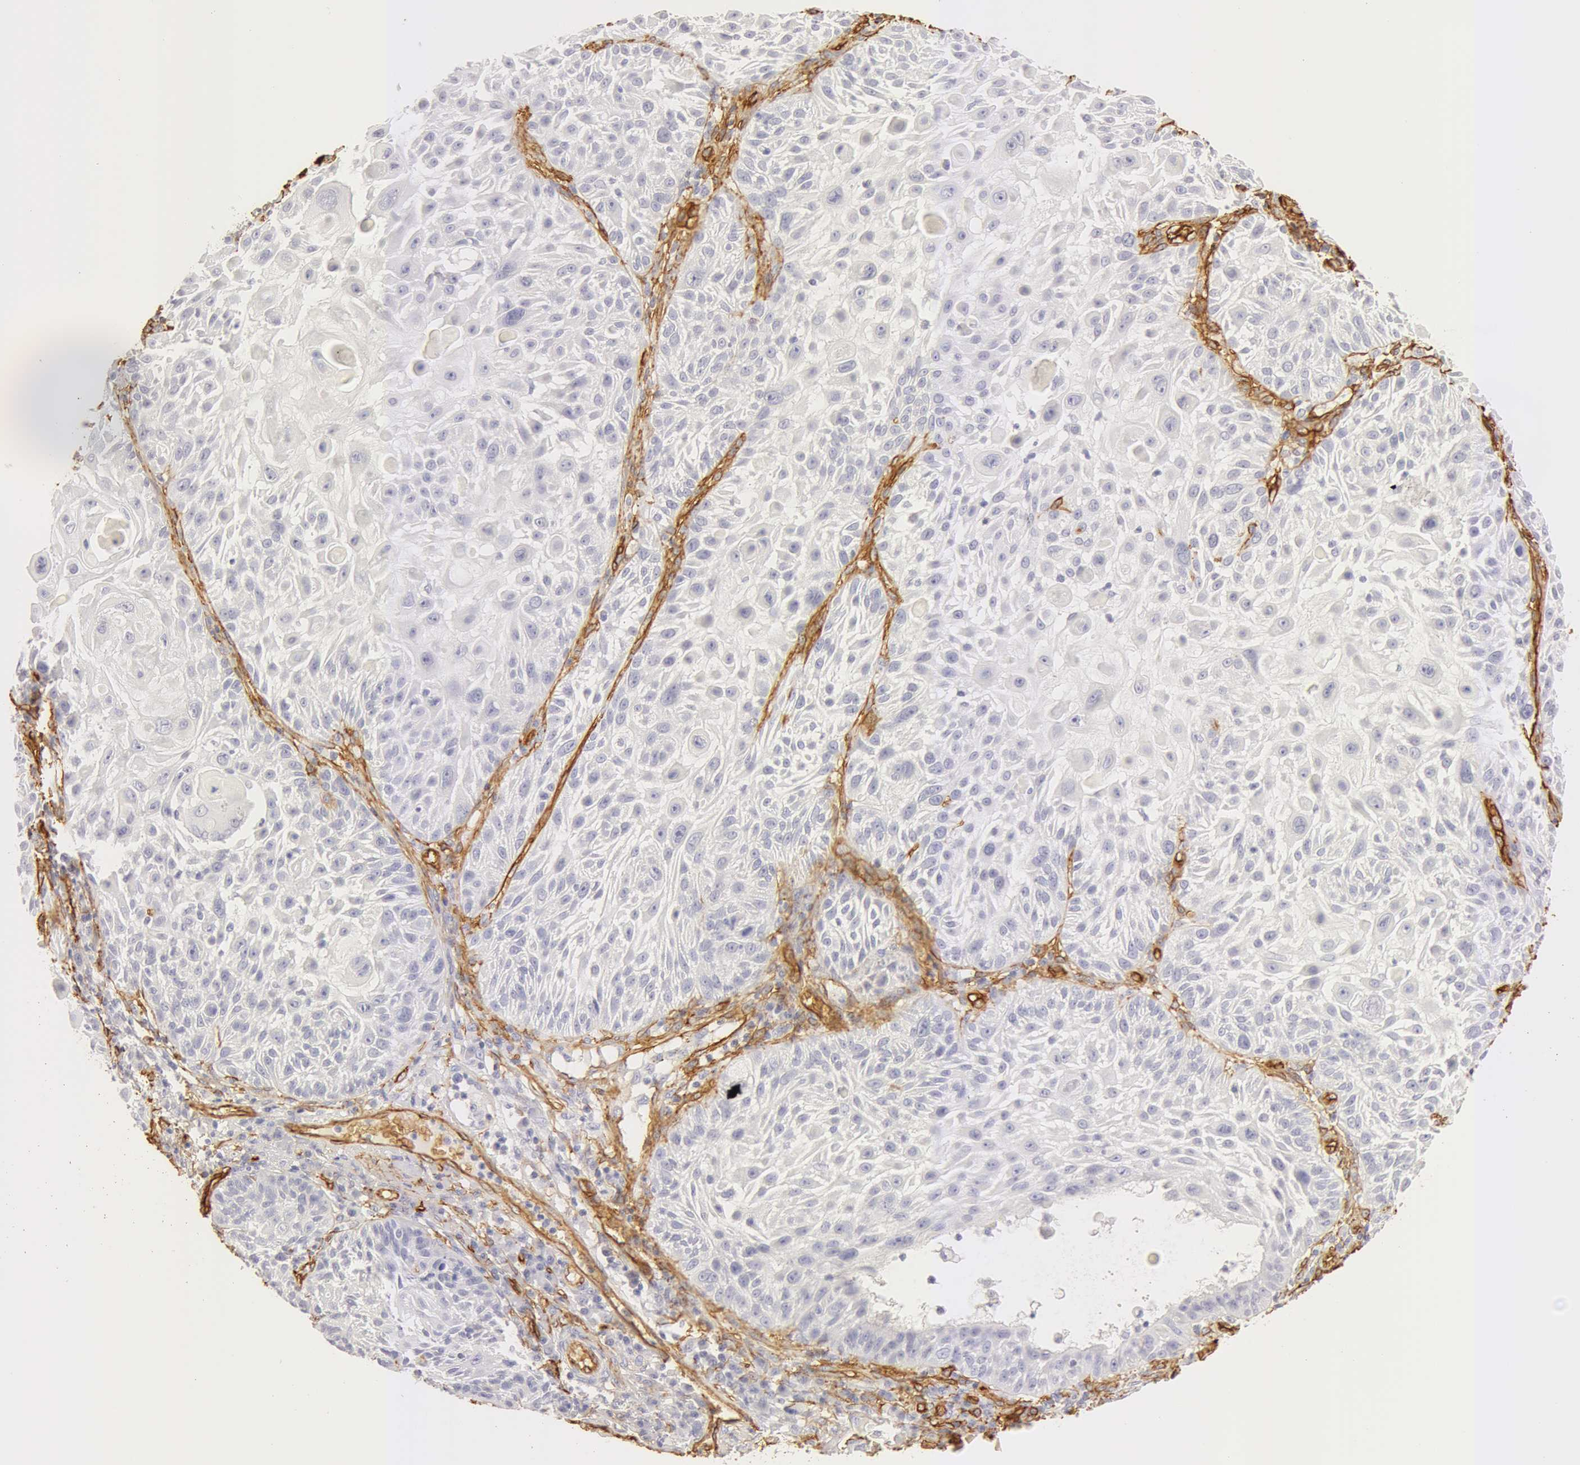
{"staining": {"intensity": "negative", "quantity": "none", "location": "none"}, "tissue": "skin cancer", "cell_type": "Tumor cells", "image_type": "cancer", "snomed": [{"axis": "morphology", "description": "Squamous cell carcinoma, NOS"}, {"axis": "topography", "description": "Skin"}], "caption": "Immunohistochemistry (IHC) of human squamous cell carcinoma (skin) shows no positivity in tumor cells.", "gene": "AQP1", "patient": {"sex": "female", "age": 89}}